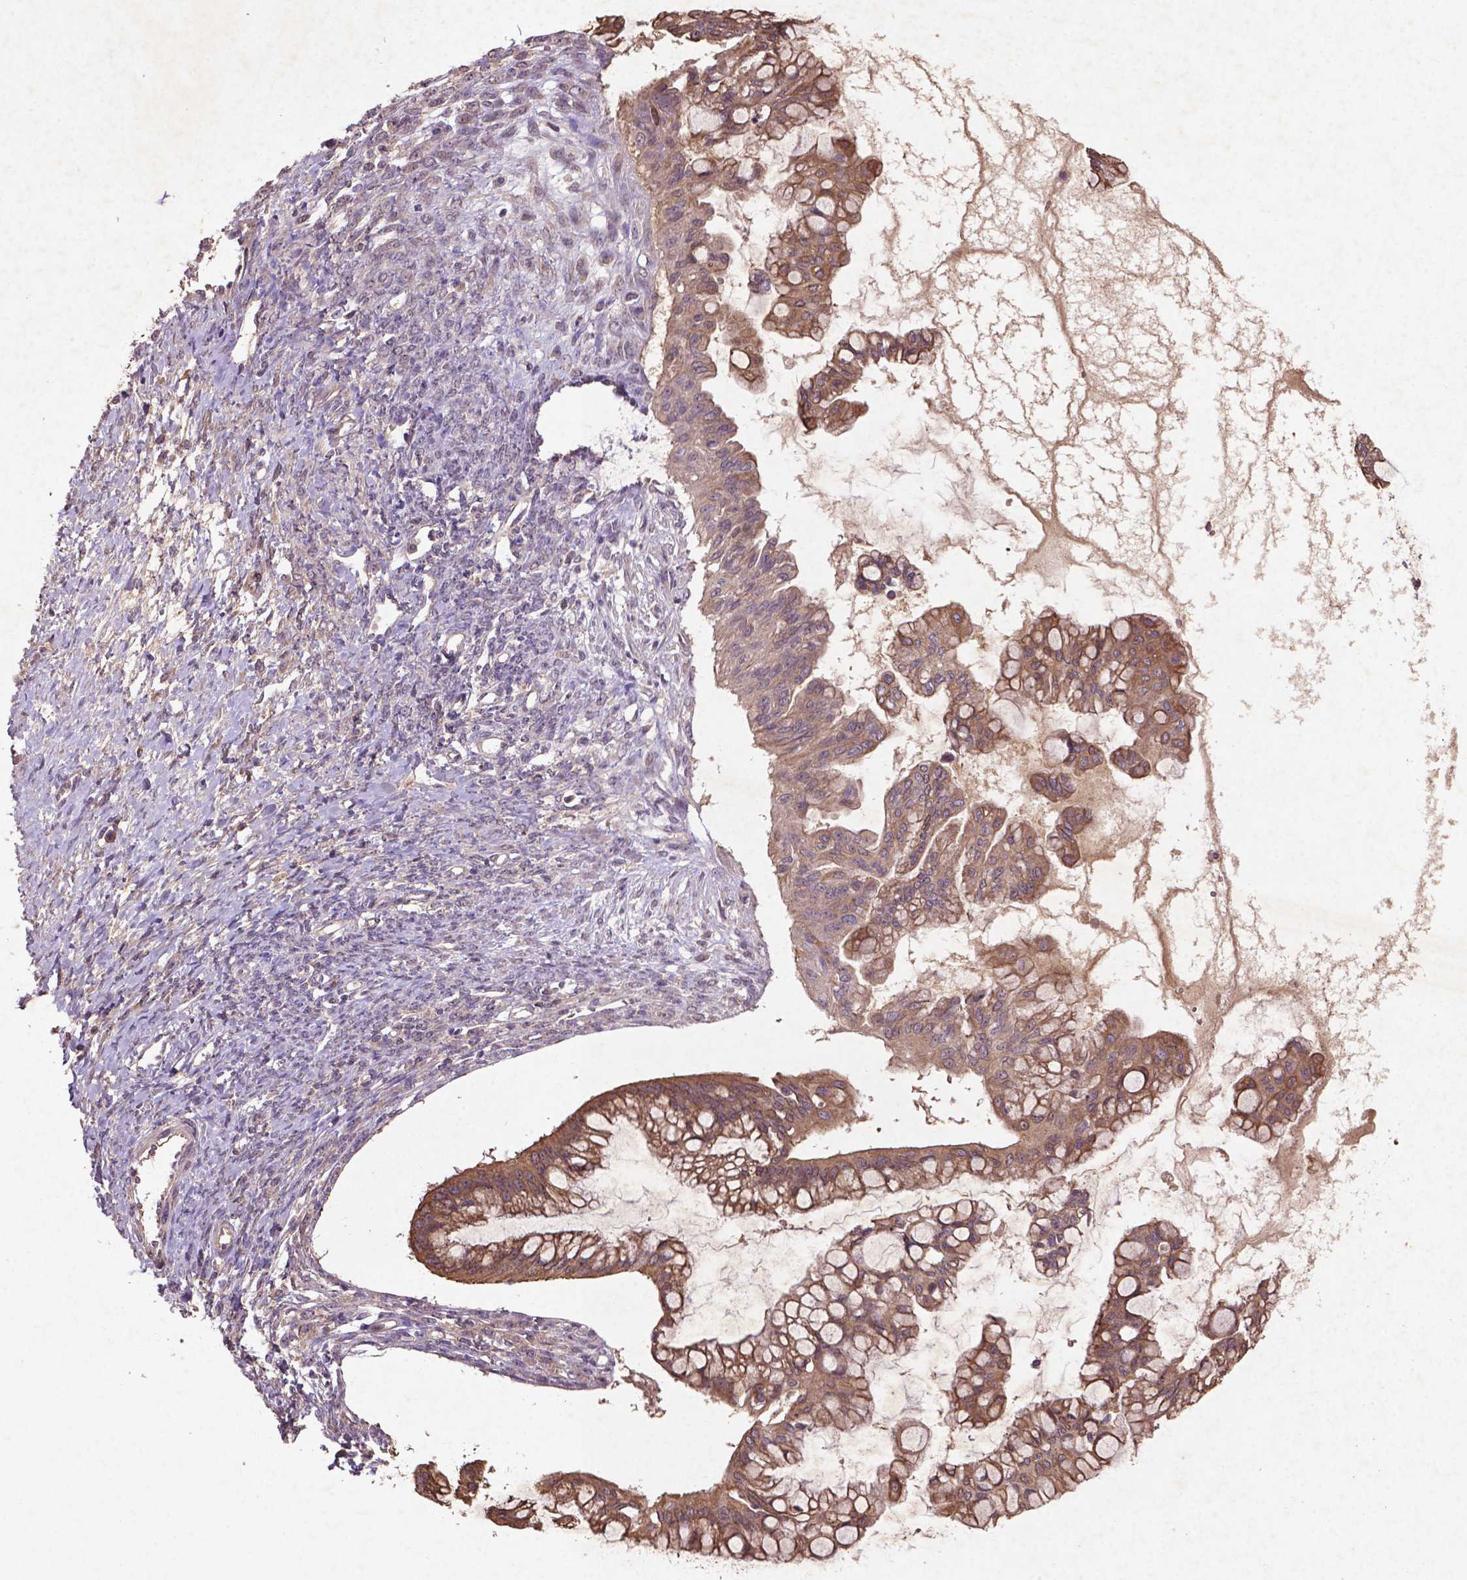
{"staining": {"intensity": "strong", "quantity": ">75%", "location": "cytoplasmic/membranous"}, "tissue": "ovarian cancer", "cell_type": "Tumor cells", "image_type": "cancer", "snomed": [{"axis": "morphology", "description": "Cystadenocarcinoma, mucinous, NOS"}, {"axis": "topography", "description": "Ovary"}], "caption": "Immunohistochemical staining of human ovarian cancer exhibits strong cytoplasmic/membranous protein staining in about >75% of tumor cells.", "gene": "COQ2", "patient": {"sex": "female", "age": 73}}